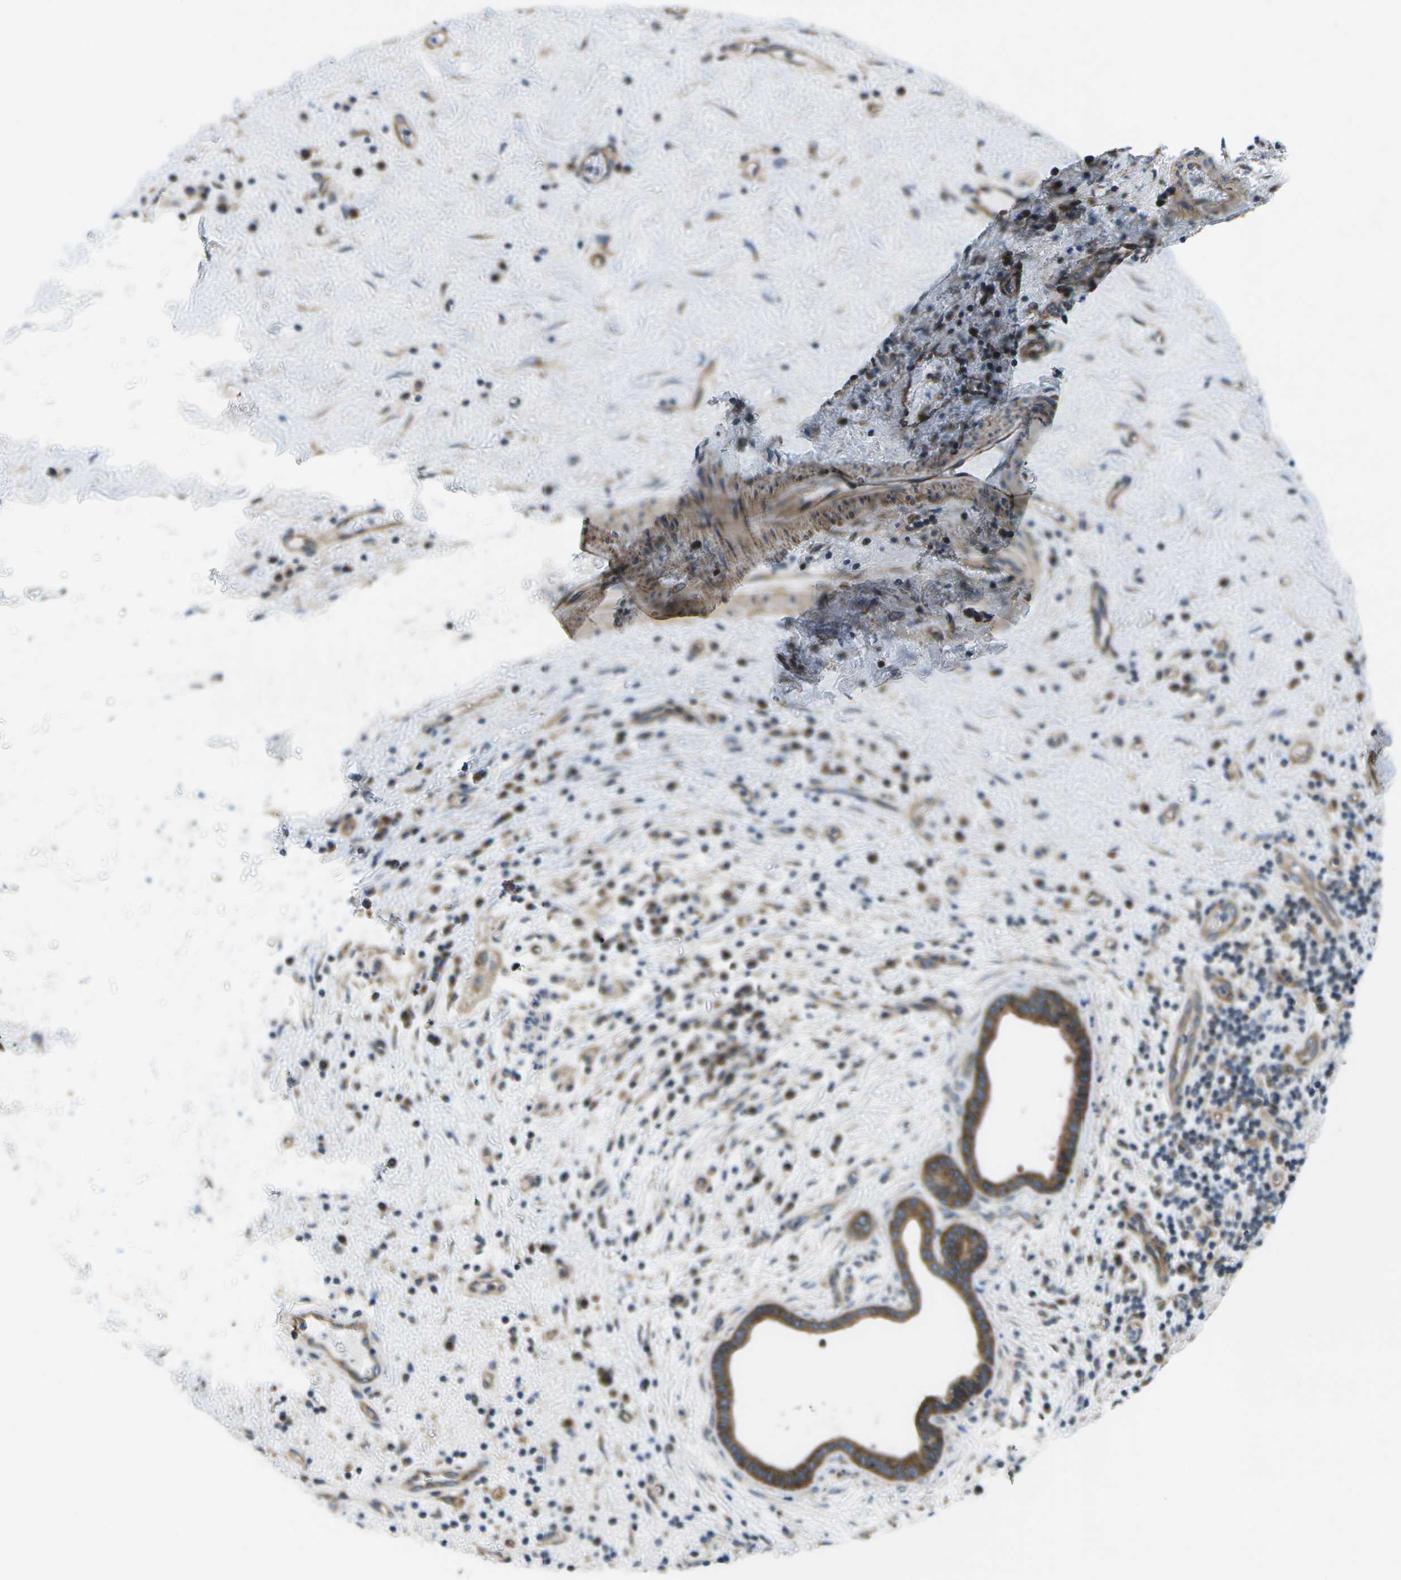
{"staining": {"intensity": "moderate", "quantity": ">75%", "location": "cytoplasmic/membranous"}, "tissue": "liver cancer", "cell_type": "Tumor cells", "image_type": "cancer", "snomed": [{"axis": "morphology", "description": "Cholangiocarcinoma"}, {"axis": "topography", "description": "Liver"}], "caption": "Immunohistochemical staining of human liver cancer demonstrates medium levels of moderate cytoplasmic/membranous protein expression in about >75% of tumor cells. (brown staining indicates protein expression, while blue staining denotes nuclei).", "gene": "MVK", "patient": {"sex": "female", "age": 38}}